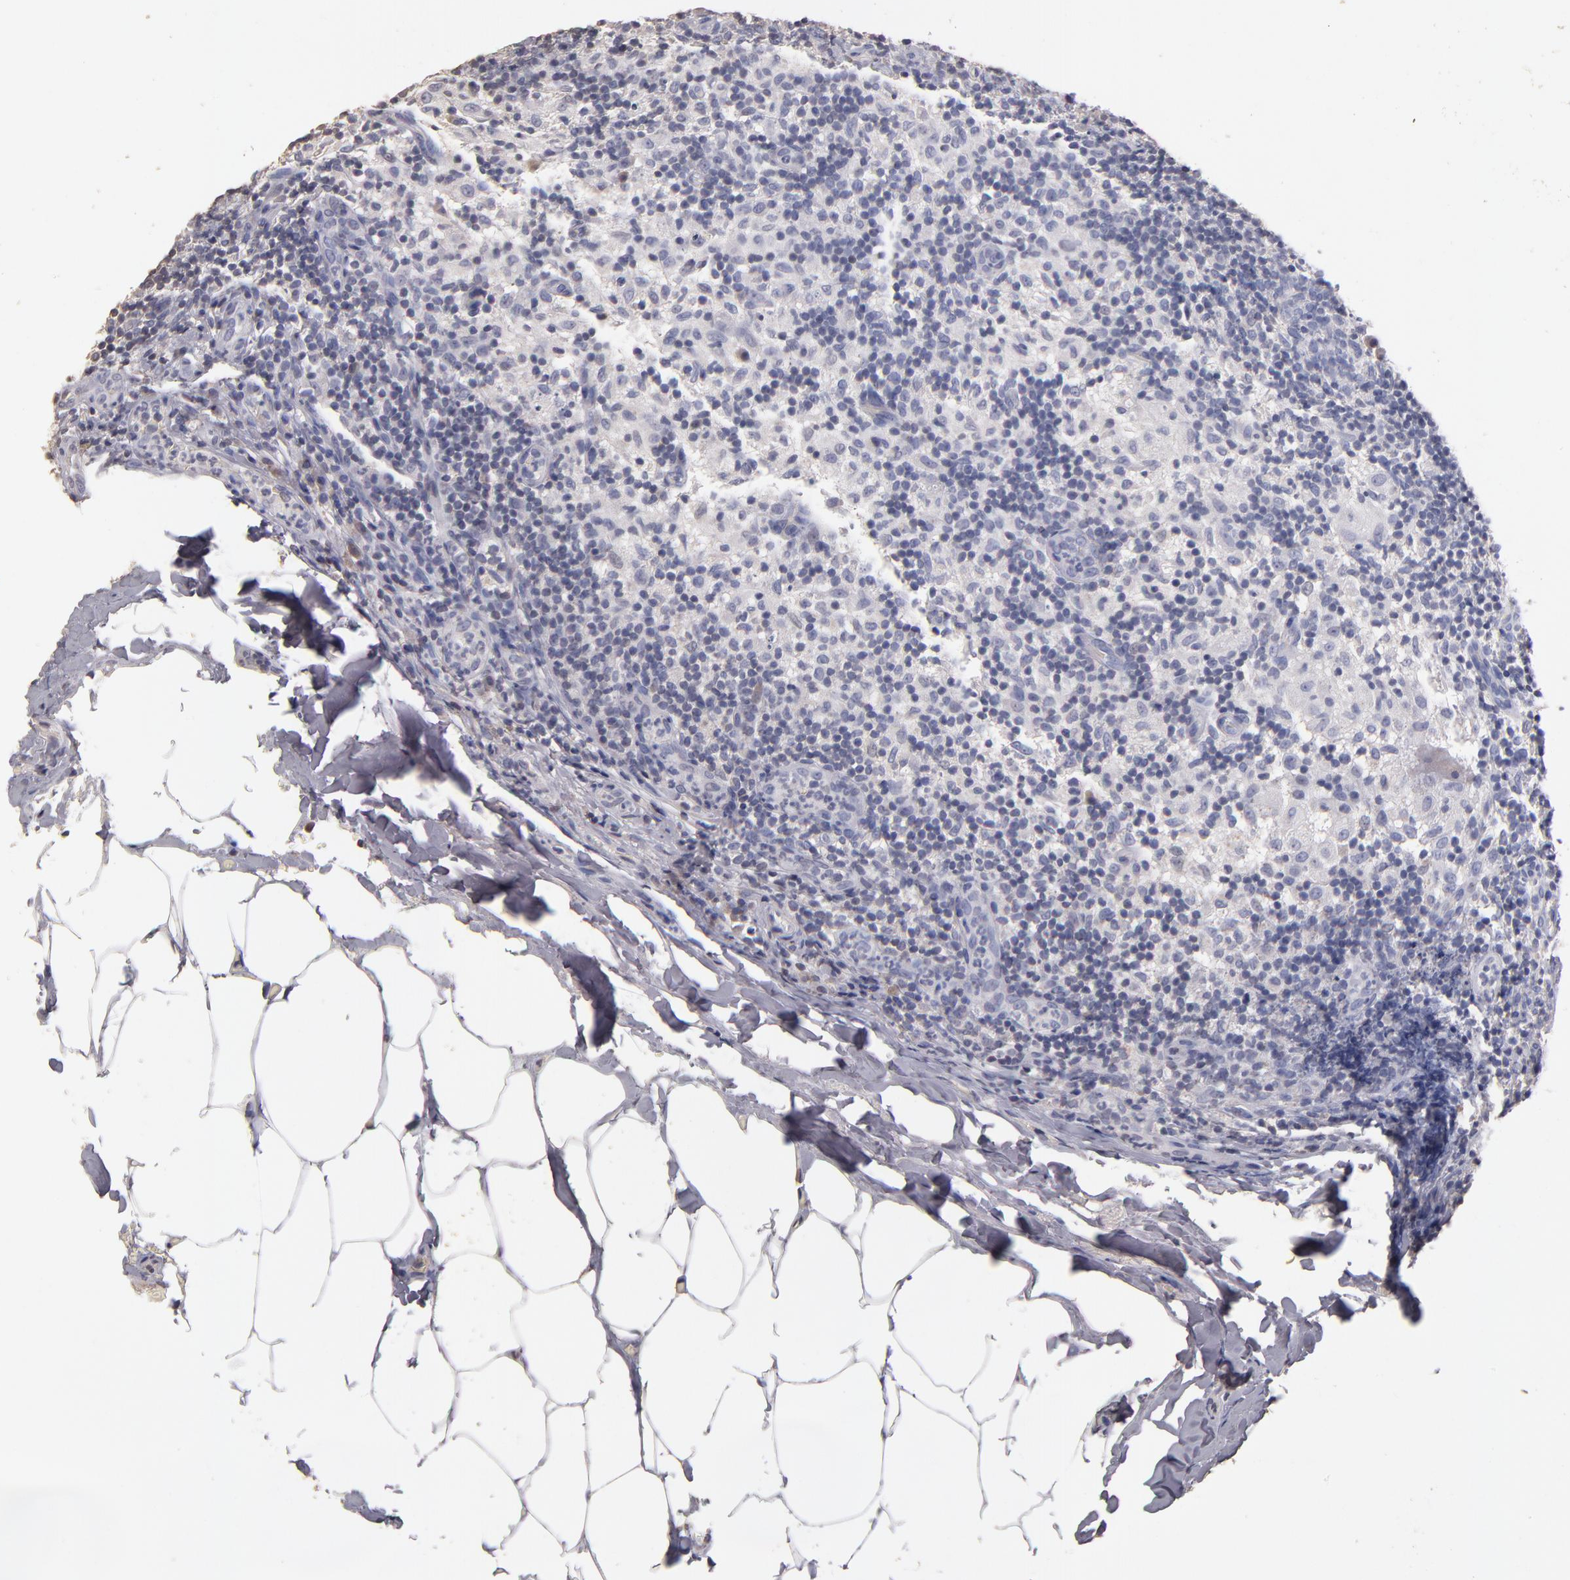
{"staining": {"intensity": "negative", "quantity": "none", "location": "none"}, "tissue": "lymph node", "cell_type": "Germinal center cells", "image_type": "normal", "snomed": [{"axis": "morphology", "description": "Normal tissue, NOS"}, {"axis": "morphology", "description": "Inflammation, NOS"}, {"axis": "topography", "description": "Lymph node"}], "caption": "Human lymph node stained for a protein using immunohistochemistry exhibits no positivity in germinal center cells.", "gene": "SOX10", "patient": {"sex": "male", "age": 46}}